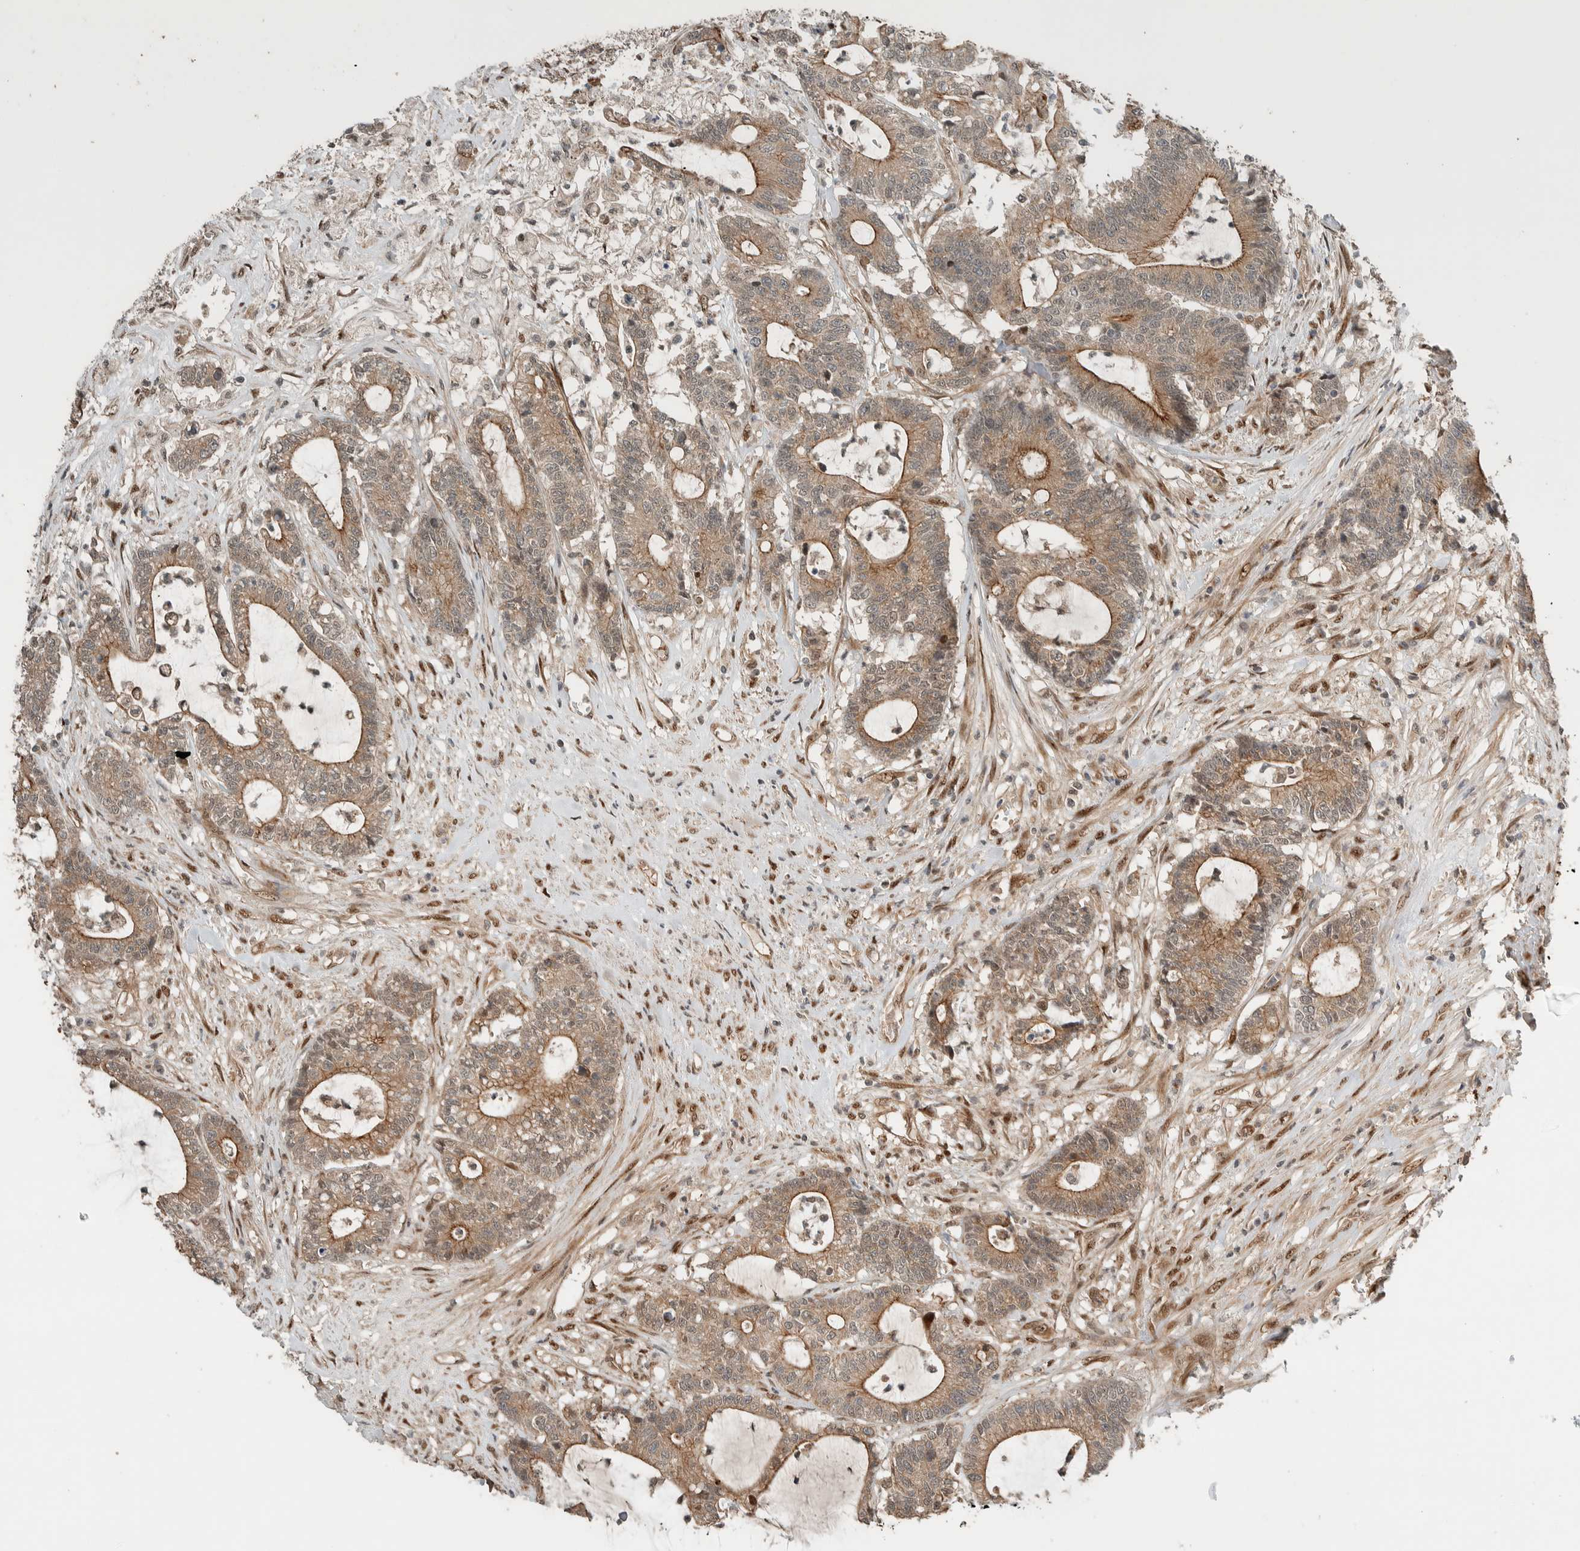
{"staining": {"intensity": "moderate", "quantity": ">75%", "location": "cytoplasmic/membranous"}, "tissue": "colorectal cancer", "cell_type": "Tumor cells", "image_type": "cancer", "snomed": [{"axis": "morphology", "description": "Adenocarcinoma, NOS"}, {"axis": "topography", "description": "Colon"}], "caption": "This photomicrograph demonstrates IHC staining of human colorectal cancer, with medium moderate cytoplasmic/membranous expression in about >75% of tumor cells.", "gene": "STXBP4", "patient": {"sex": "female", "age": 84}}